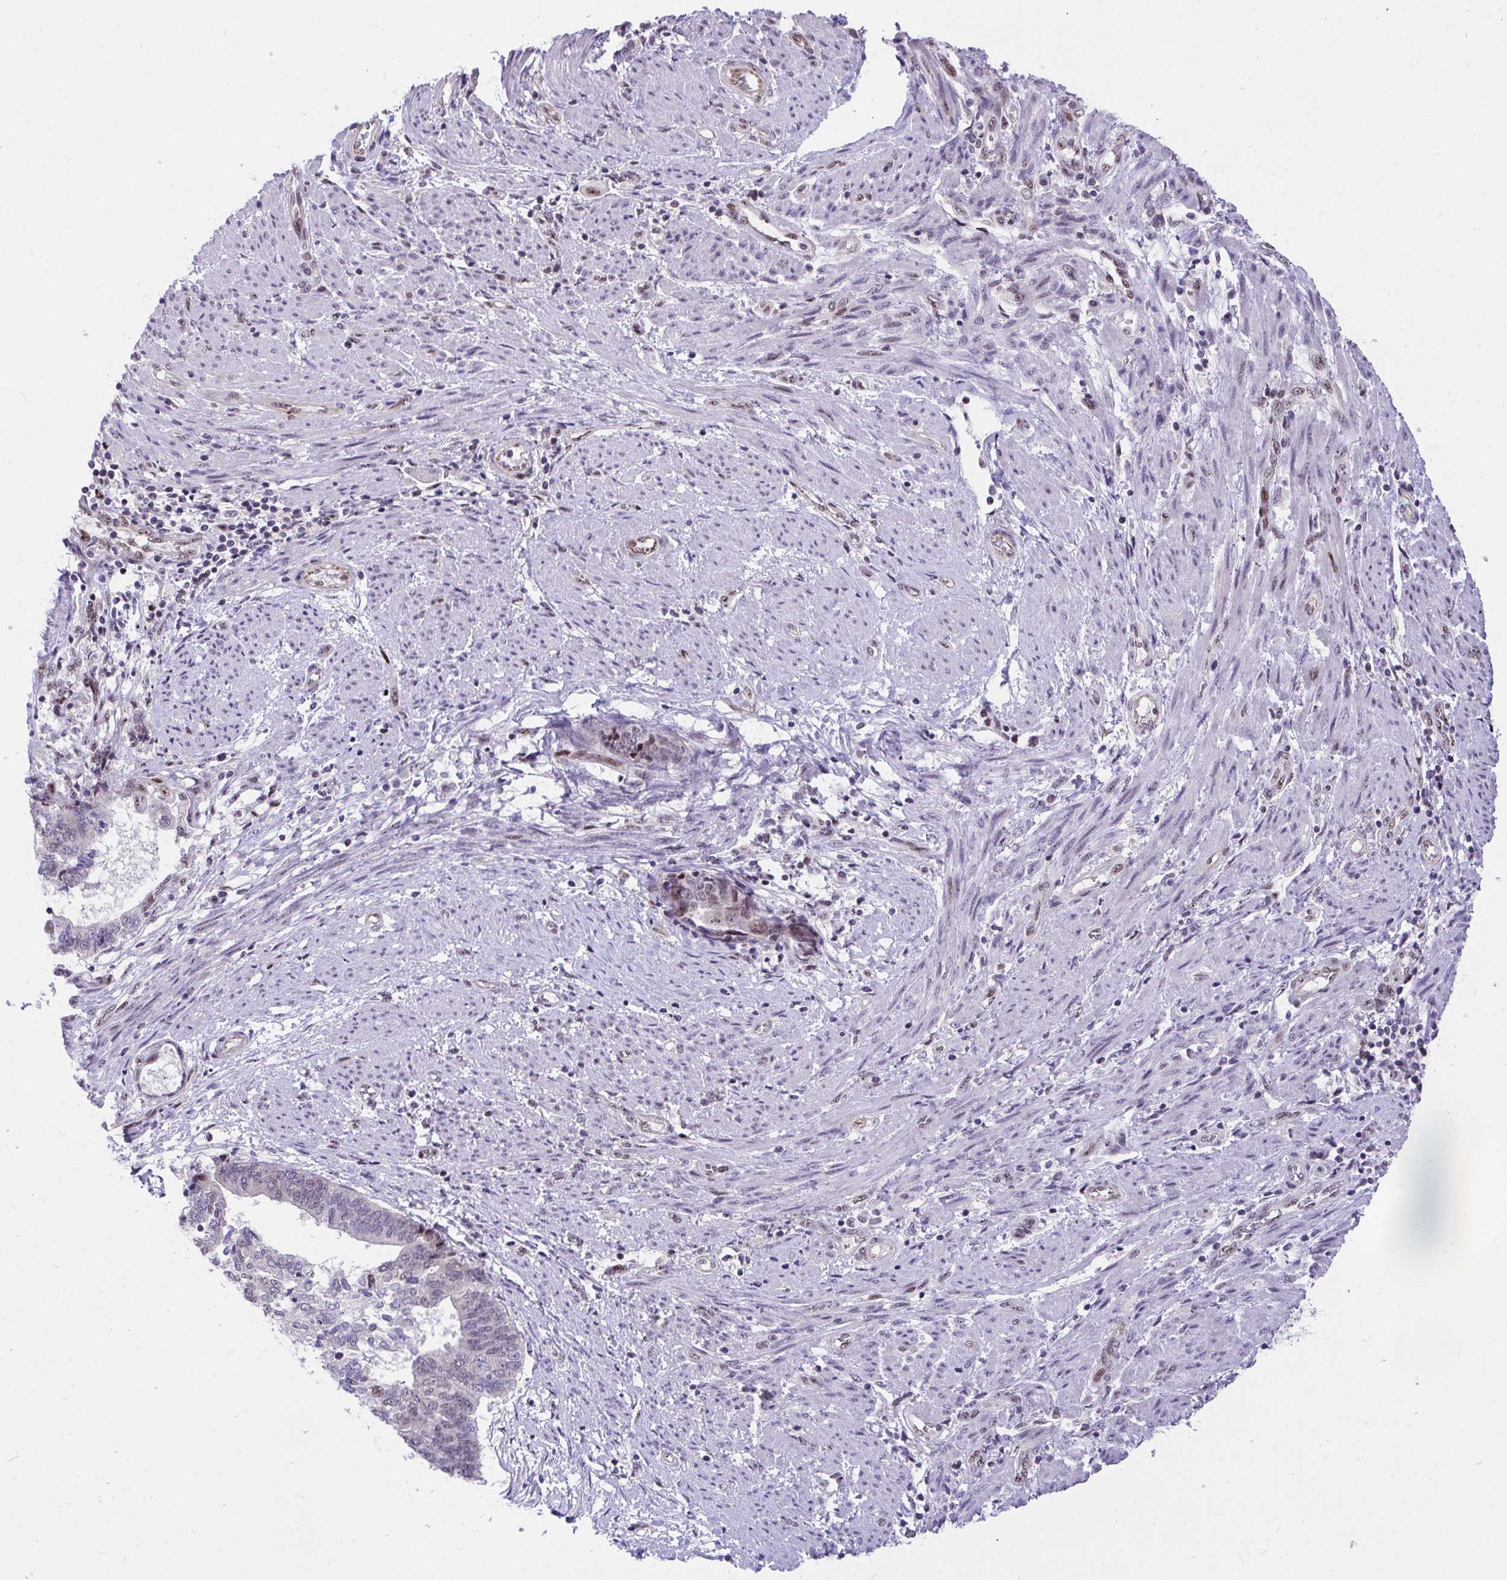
{"staining": {"intensity": "weak", "quantity": "<25%", "location": "nuclear"}, "tissue": "endometrial cancer", "cell_type": "Tumor cells", "image_type": "cancer", "snomed": [{"axis": "morphology", "description": "Adenocarcinoma, NOS"}, {"axis": "topography", "description": "Endometrium"}], "caption": "There is no significant staining in tumor cells of endometrial adenocarcinoma.", "gene": "HOXA4", "patient": {"sex": "female", "age": 65}}